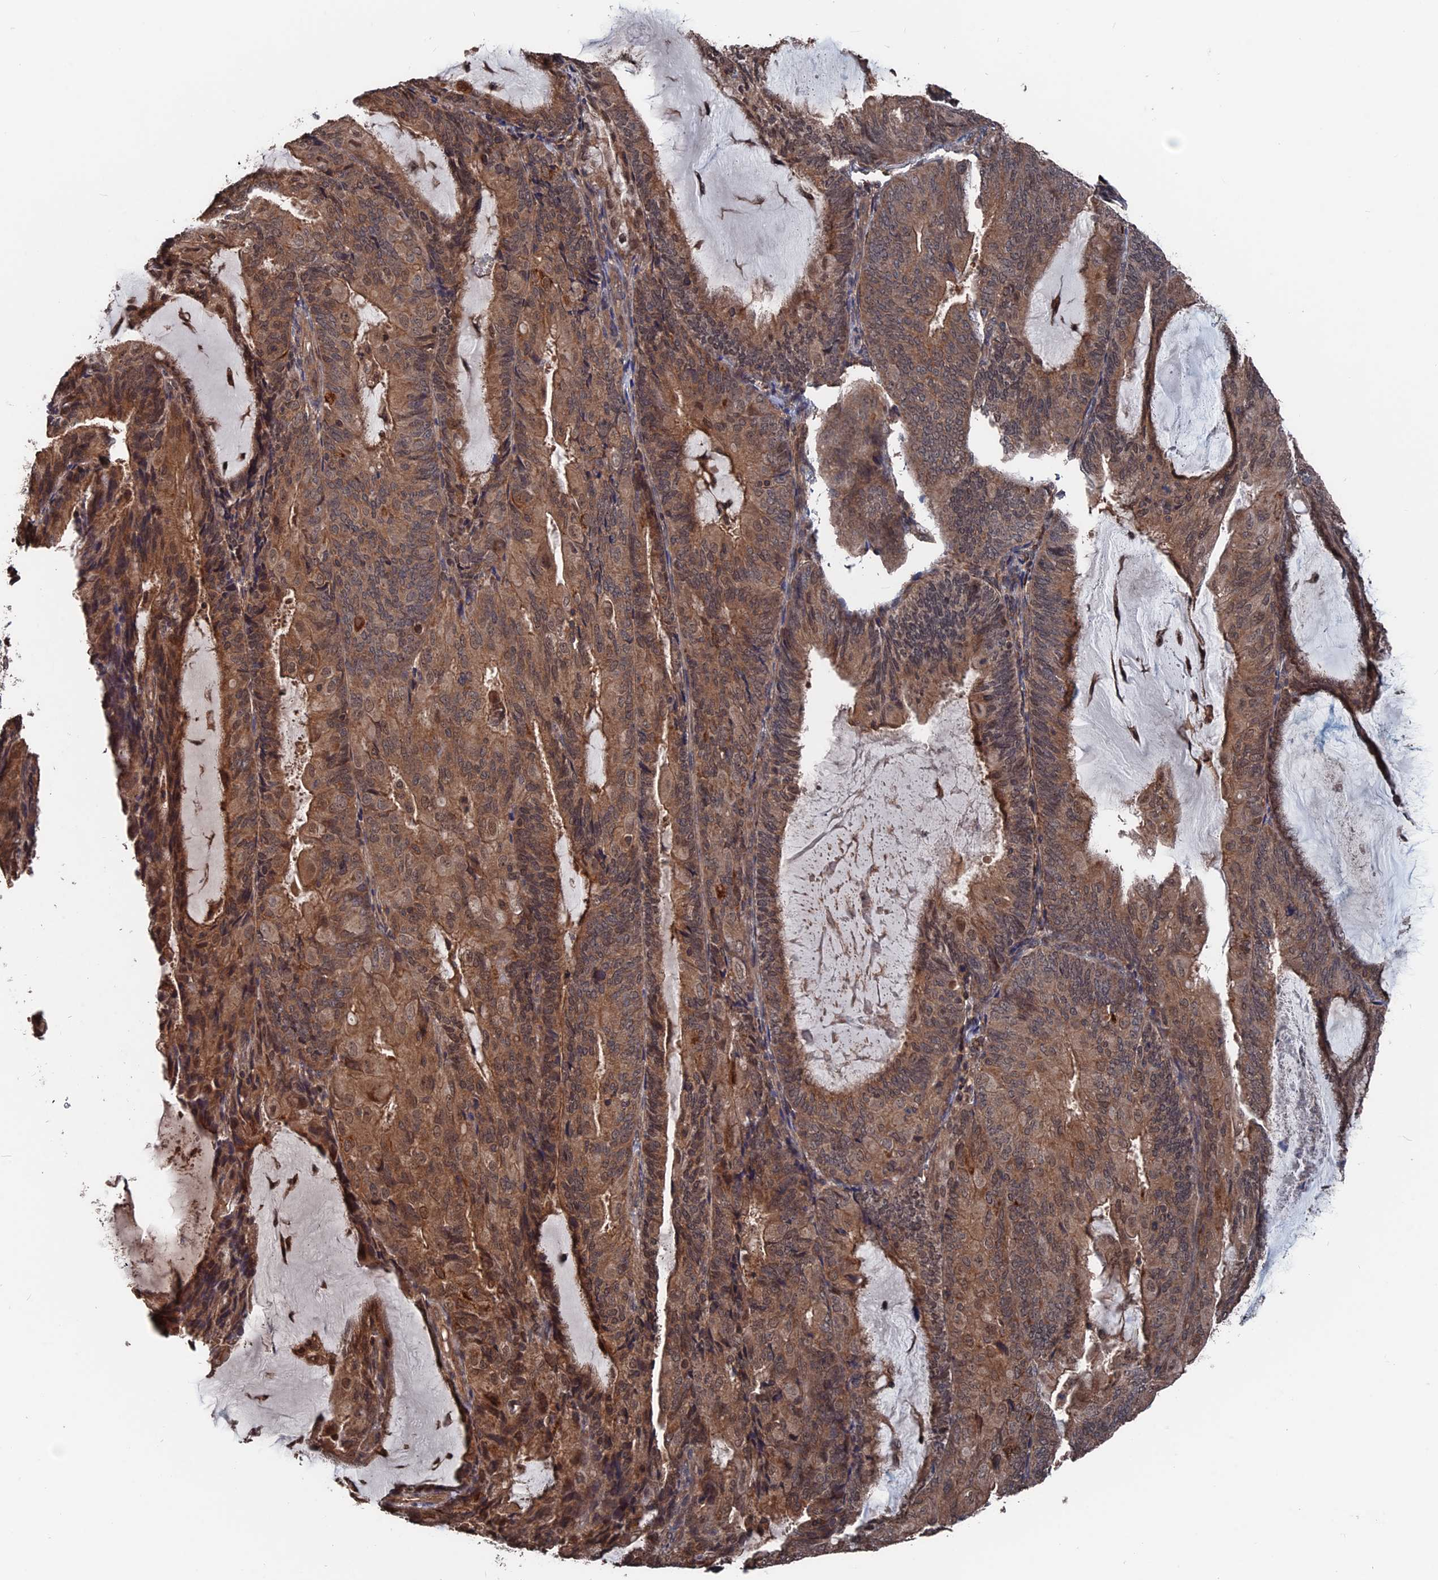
{"staining": {"intensity": "moderate", "quantity": ">75%", "location": "cytoplasmic/membranous,nuclear"}, "tissue": "endometrial cancer", "cell_type": "Tumor cells", "image_type": "cancer", "snomed": [{"axis": "morphology", "description": "Adenocarcinoma, NOS"}, {"axis": "topography", "description": "Endometrium"}], "caption": "Immunohistochemistry photomicrograph of endometrial adenocarcinoma stained for a protein (brown), which demonstrates medium levels of moderate cytoplasmic/membranous and nuclear expression in approximately >75% of tumor cells.", "gene": "PDE12", "patient": {"sex": "female", "age": 81}}